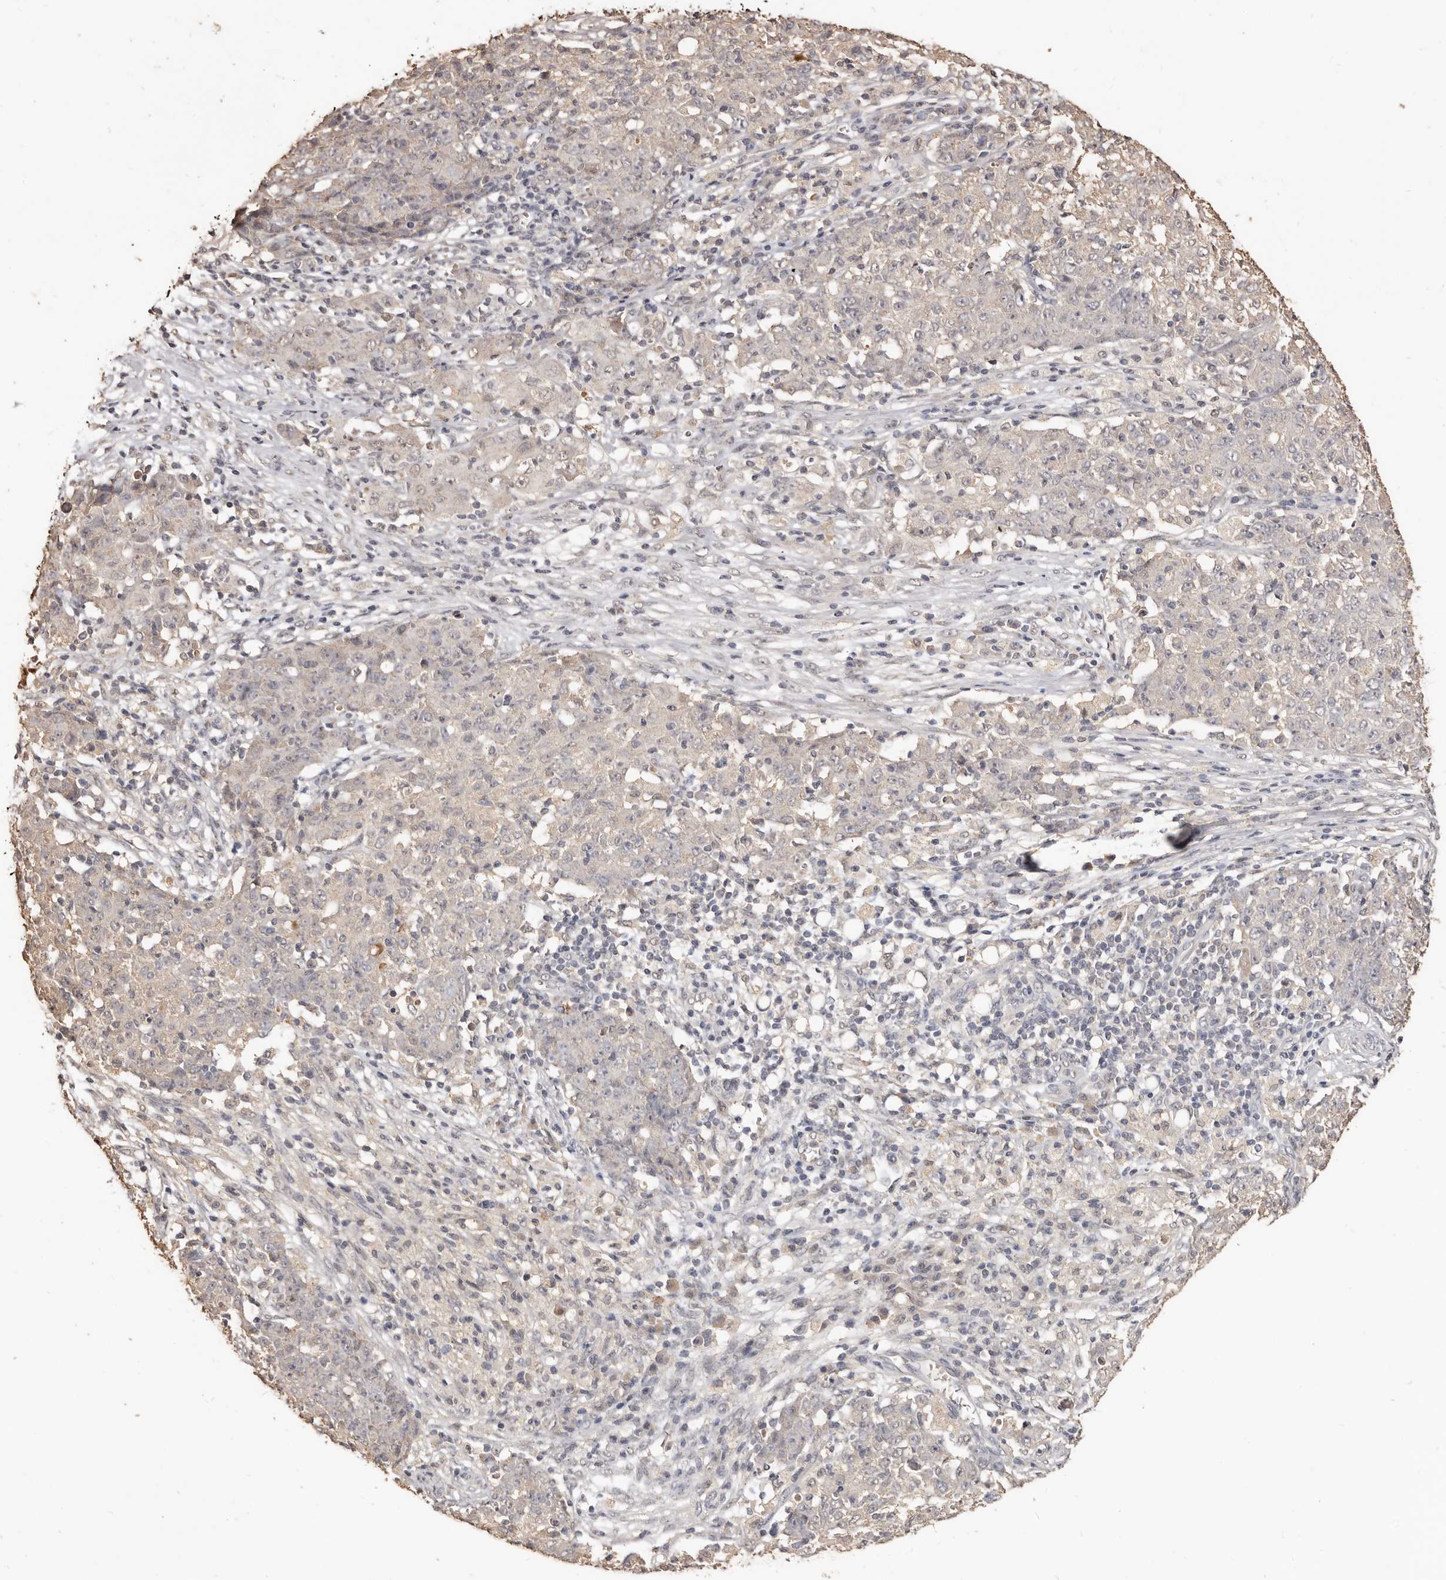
{"staining": {"intensity": "negative", "quantity": "none", "location": "none"}, "tissue": "ovarian cancer", "cell_type": "Tumor cells", "image_type": "cancer", "snomed": [{"axis": "morphology", "description": "Carcinoma, endometroid"}, {"axis": "topography", "description": "Ovary"}], "caption": "This is a photomicrograph of IHC staining of ovarian cancer (endometroid carcinoma), which shows no staining in tumor cells. (Brightfield microscopy of DAB immunohistochemistry (IHC) at high magnification).", "gene": "INAVA", "patient": {"sex": "female", "age": 42}}